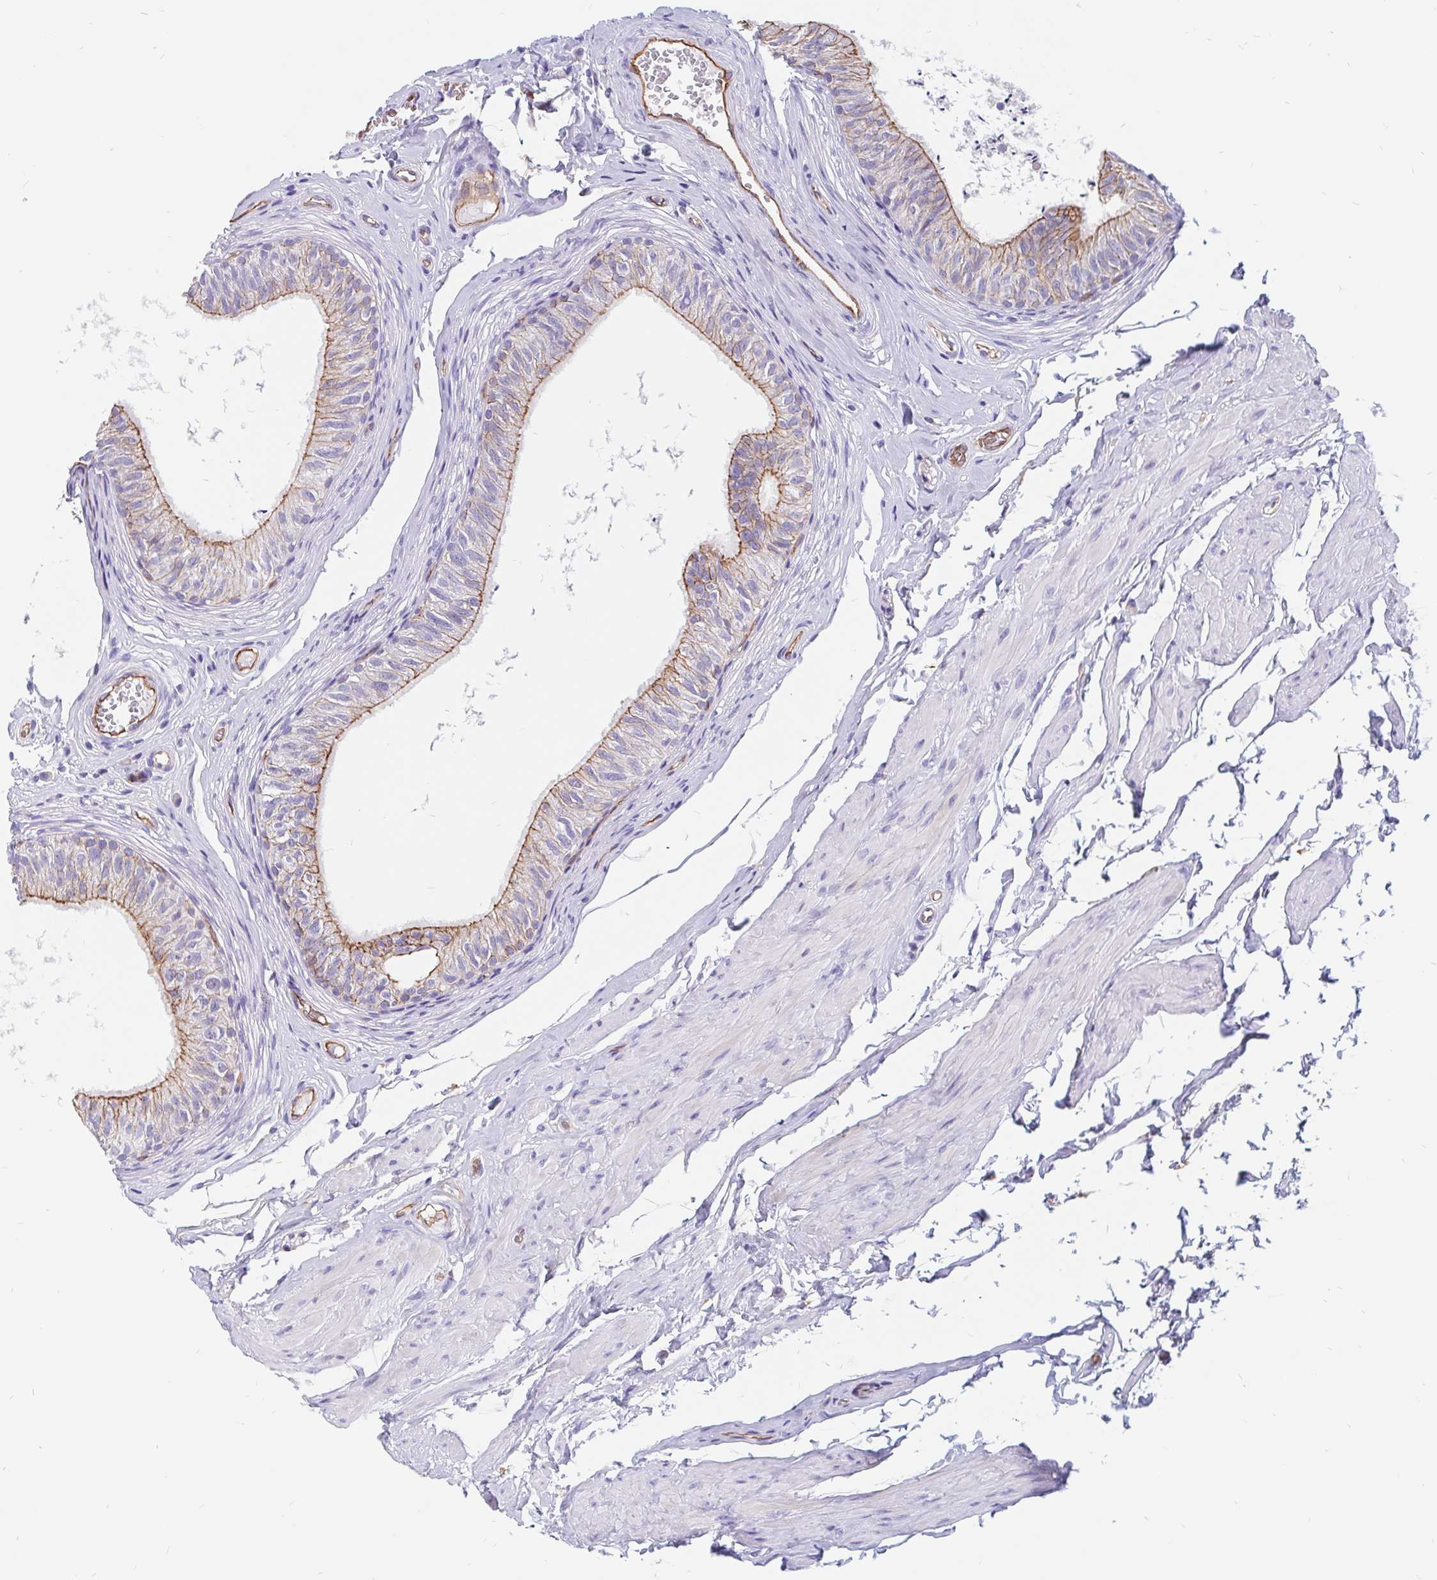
{"staining": {"intensity": "moderate", "quantity": "25%-75%", "location": "cytoplasmic/membranous"}, "tissue": "epididymis", "cell_type": "Glandular cells", "image_type": "normal", "snomed": [{"axis": "morphology", "description": "Normal tissue, NOS"}, {"axis": "topography", "description": "Epididymis, spermatic cord, NOS"}, {"axis": "topography", "description": "Epididymis"}, {"axis": "topography", "description": "Peripheral nerve tissue"}], "caption": "DAB immunohistochemical staining of unremarkable epididymis reveals moderate cytoplasmic/membranous protein expression in approximately 25%-75% of glandular cells.", "gene": "LIMCH1", "patient": {"sex": "male", "age": 29}}